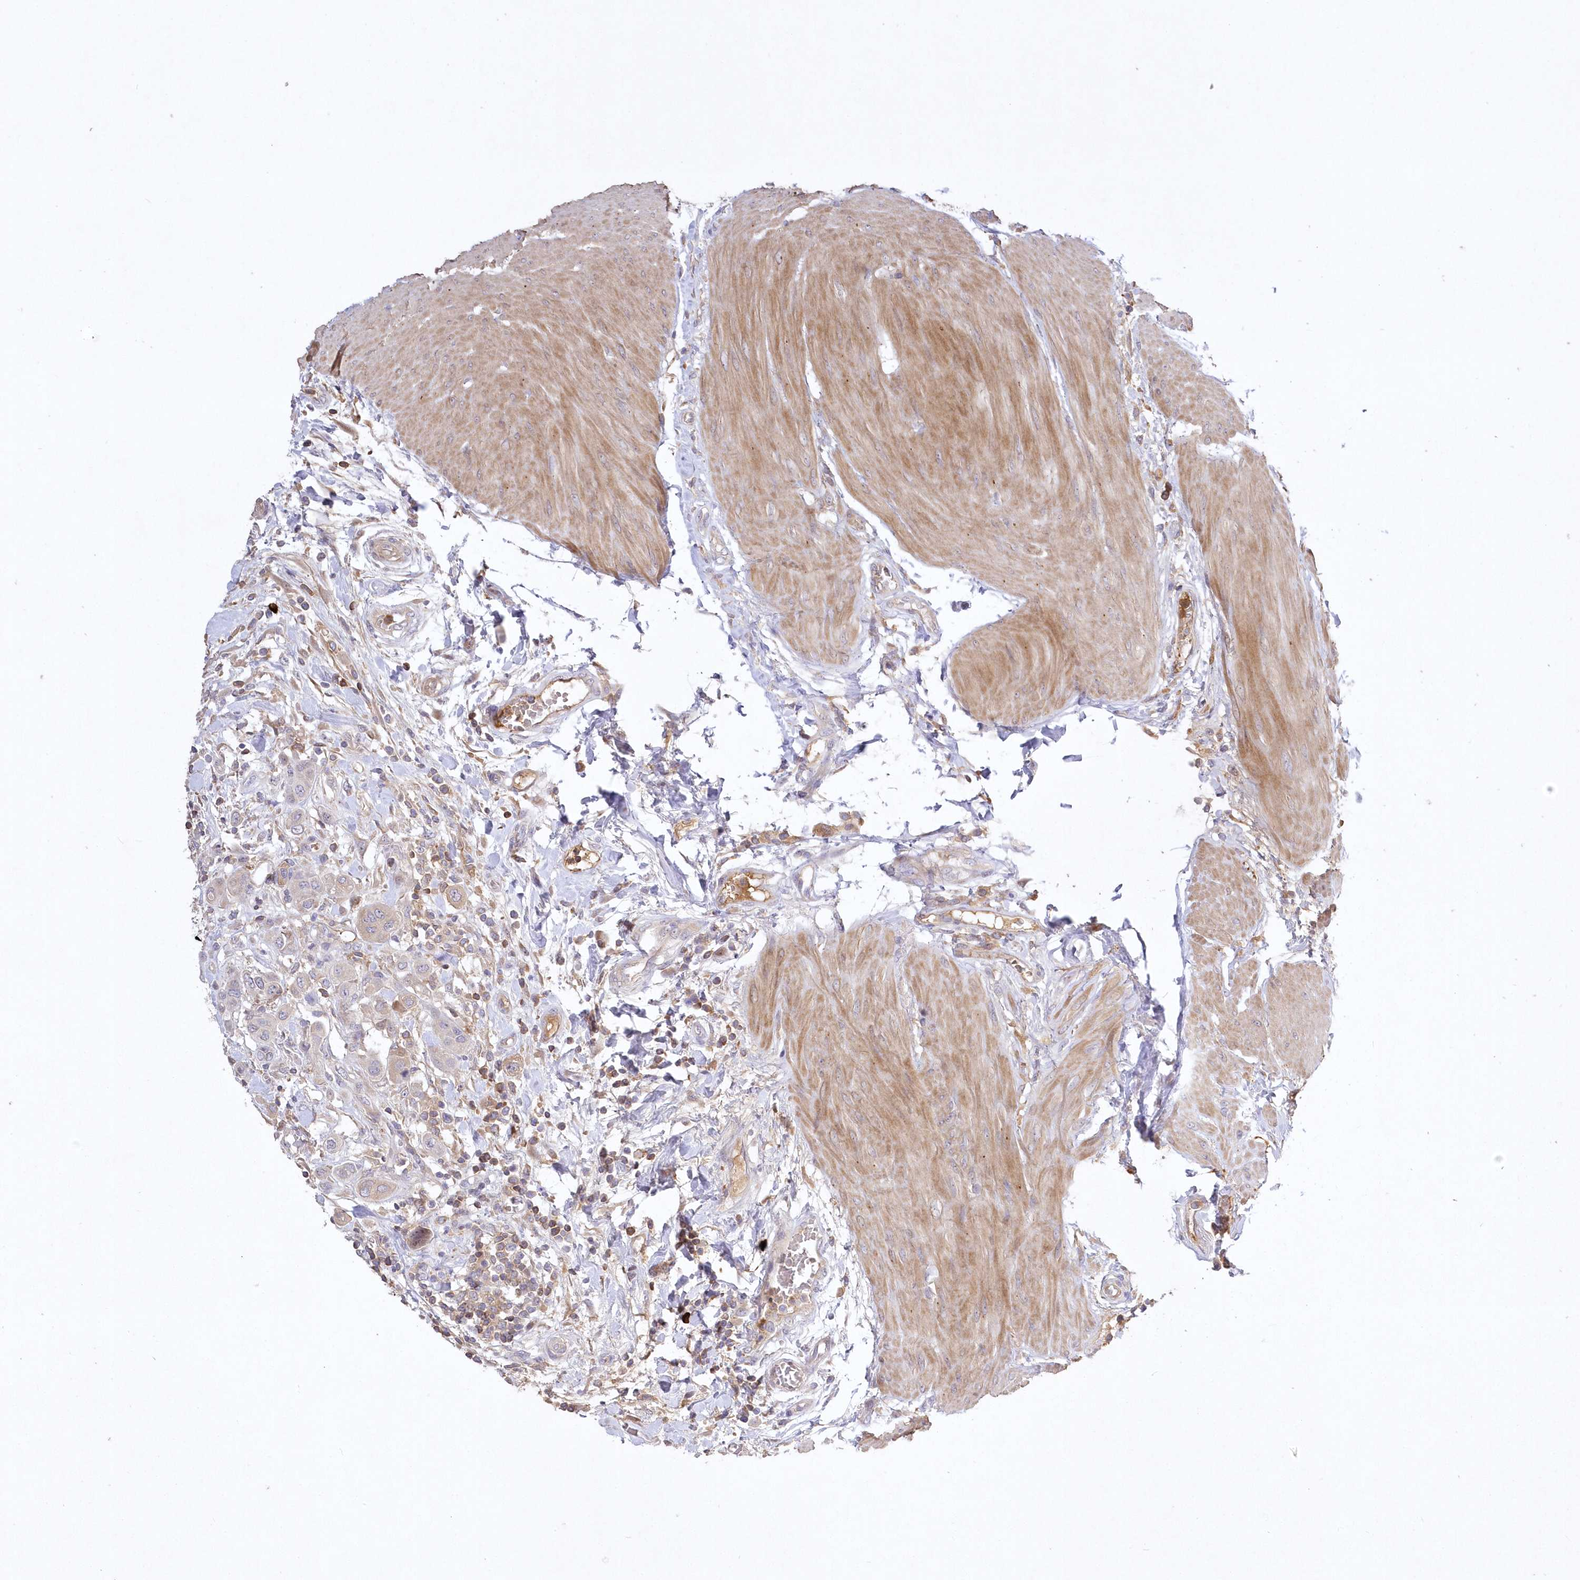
{"staining": {"intensity": "negative", "quantity": "none", "location": "none"}, "tissue": "urothelial cancer", "cell_type": "Tumor cells", "image_type": "cancer", "snomed": [{"axis": "morphology", "description": "Urothelial carcinoma, High grade"}, {"axis": "topography", "description": "Urinary bladder"}], "caption": "This micrograph is of high-grade urothelial carcinoma stained with immunohistochemistry (IHC) to label a protein in brown with the nuclei are counter-stained blue. There is no staining in tumor cells.", "gene": "WBP1L", "patient": {"sex": "male", "age": 50}}